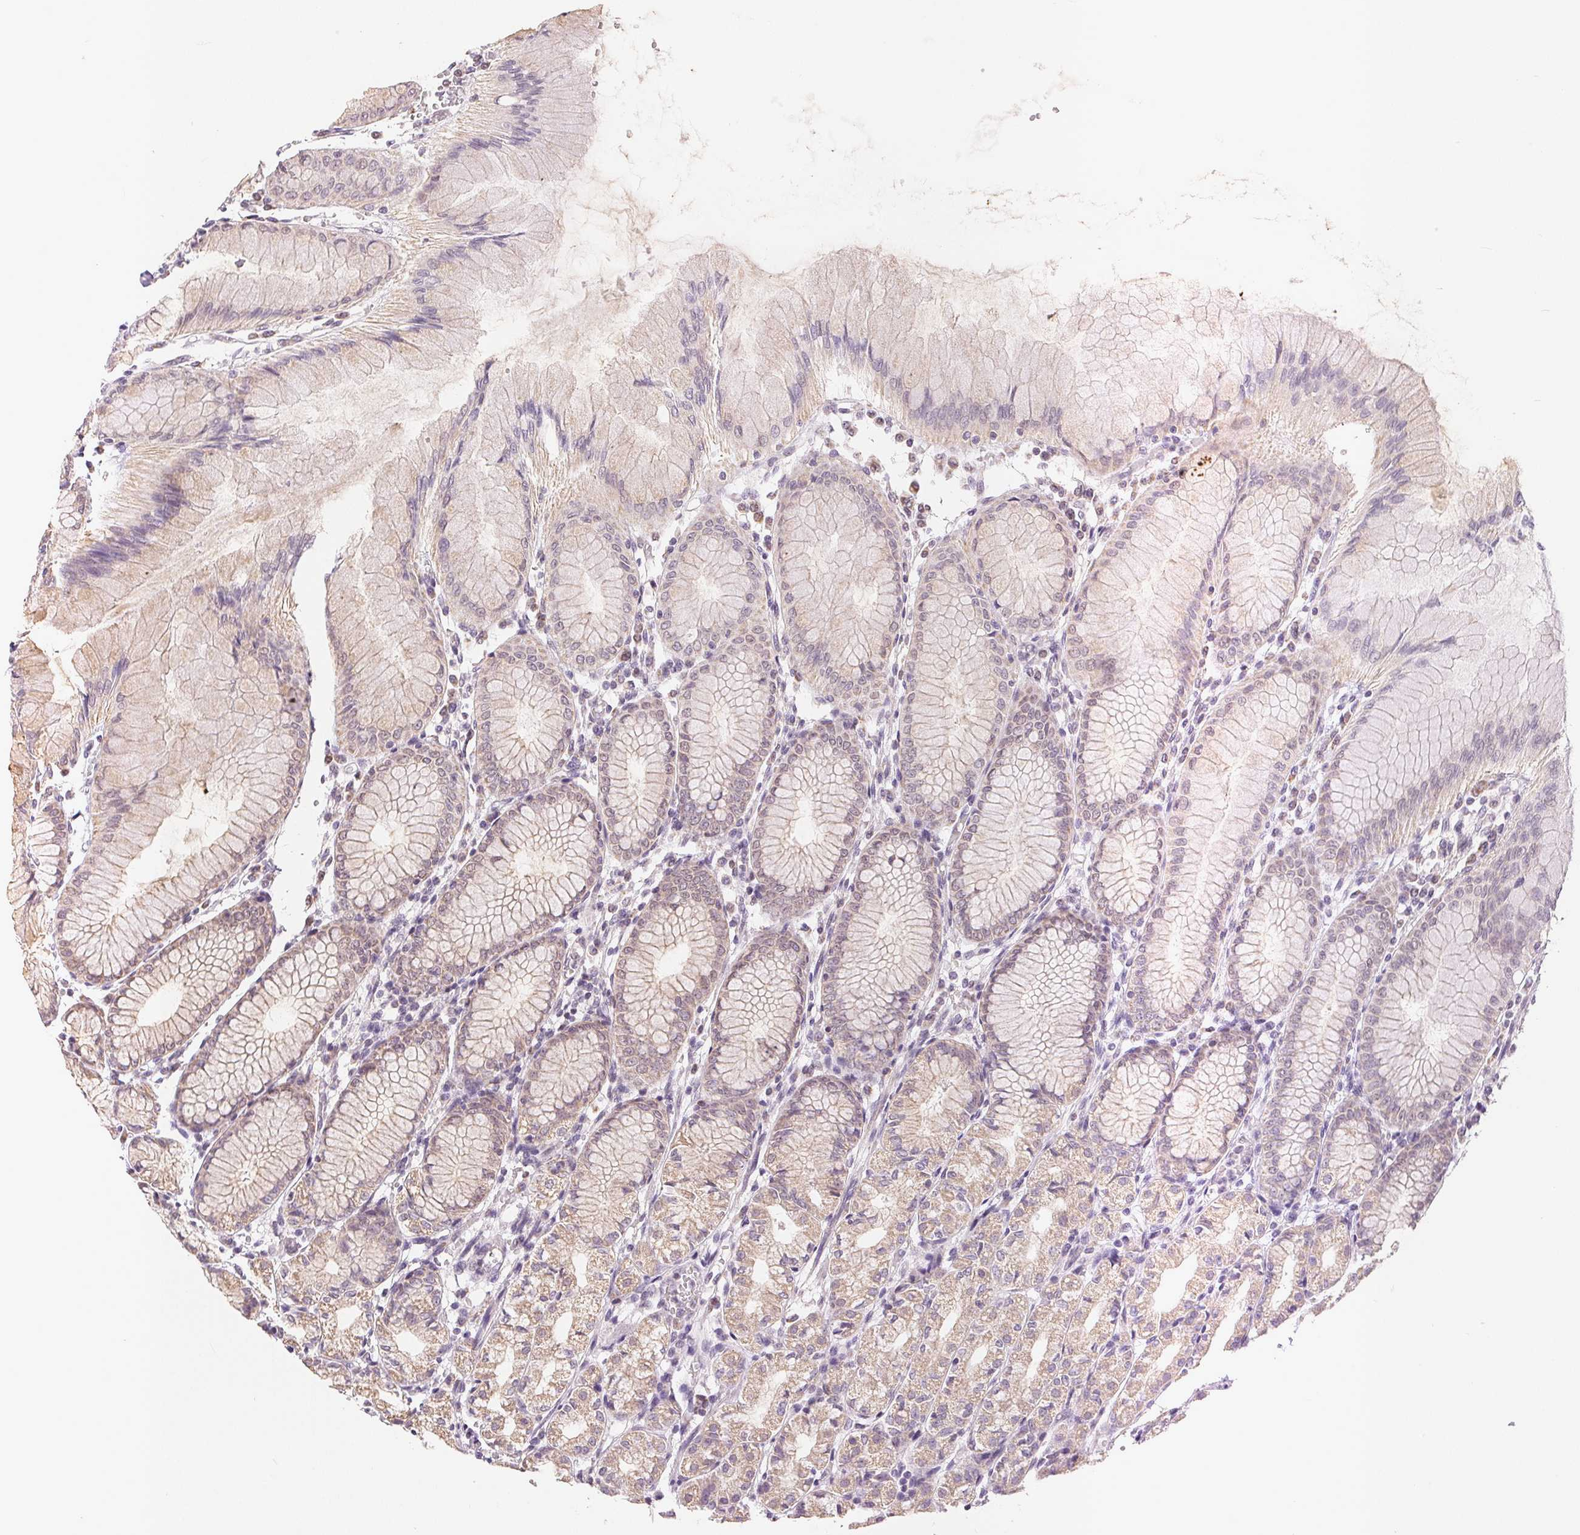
{"staining": {"intensity": "weak", "quantity": "25%-75%", "location": "cytoplasmic/membranous,nuclear"}, "tissue": "stomach", "cell_type": "Glandular cells", "image_type": "normal", "snomed": [{"axis": "morphology", "description": "Normal tissue, NOS"}, {"axis": "topography", "description": "Stomach"}], "caption": "Stomach stained with DAB IHC displays low levels of weak cytoplasmic/membranous,nuclear expression in about 25%-75% of glandular cells. (DAB (3,3'-diaminobenzidine) IHC, brown staining for protein, blue staining for nuclei).", "gene": "POU2F2", "patient": {"sex": "female", "age": 57}}